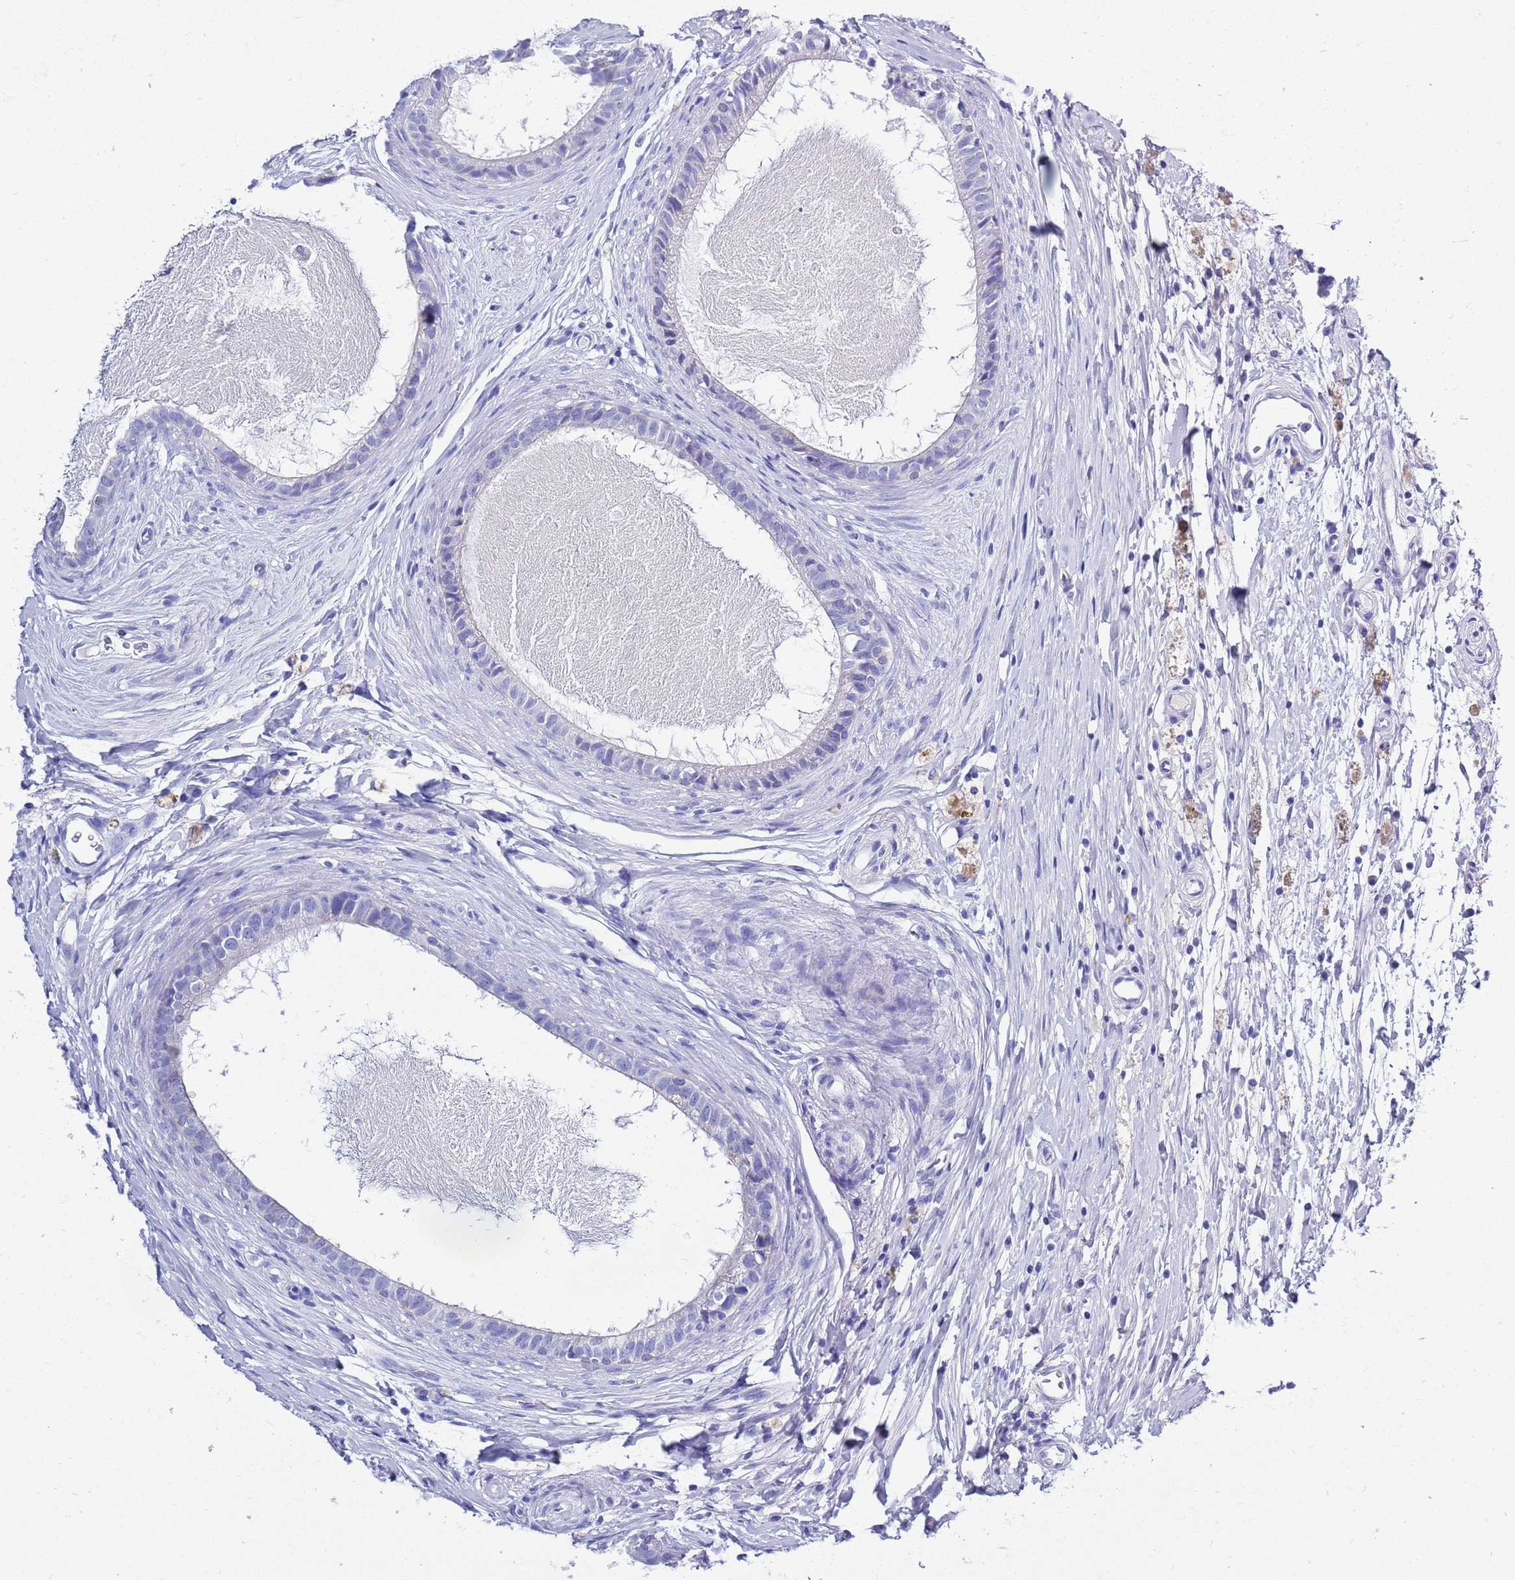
{"staining": {"intensity": "strong", "quantity": "<25%", "location": "cytoplasmic/membranous"}, "tissue": "epididymis", "cell_type": "Glandular cells", "image_type": "normal", "snomed": [{"axis": "morphology", "description": "Normal tissue, NOS"}, {"axis": "topography", "description": "Epididymis"}], "caption": "Immunohistochemical staining of unremarkable epididymis exhibits <25% levels of strong cytoplasmic/membranous protein expression in about <25% of glandular cells. Nuclei are stained in blue.", "gene": "MTMR2", "patient": {"sex": "male", "age": 80}}